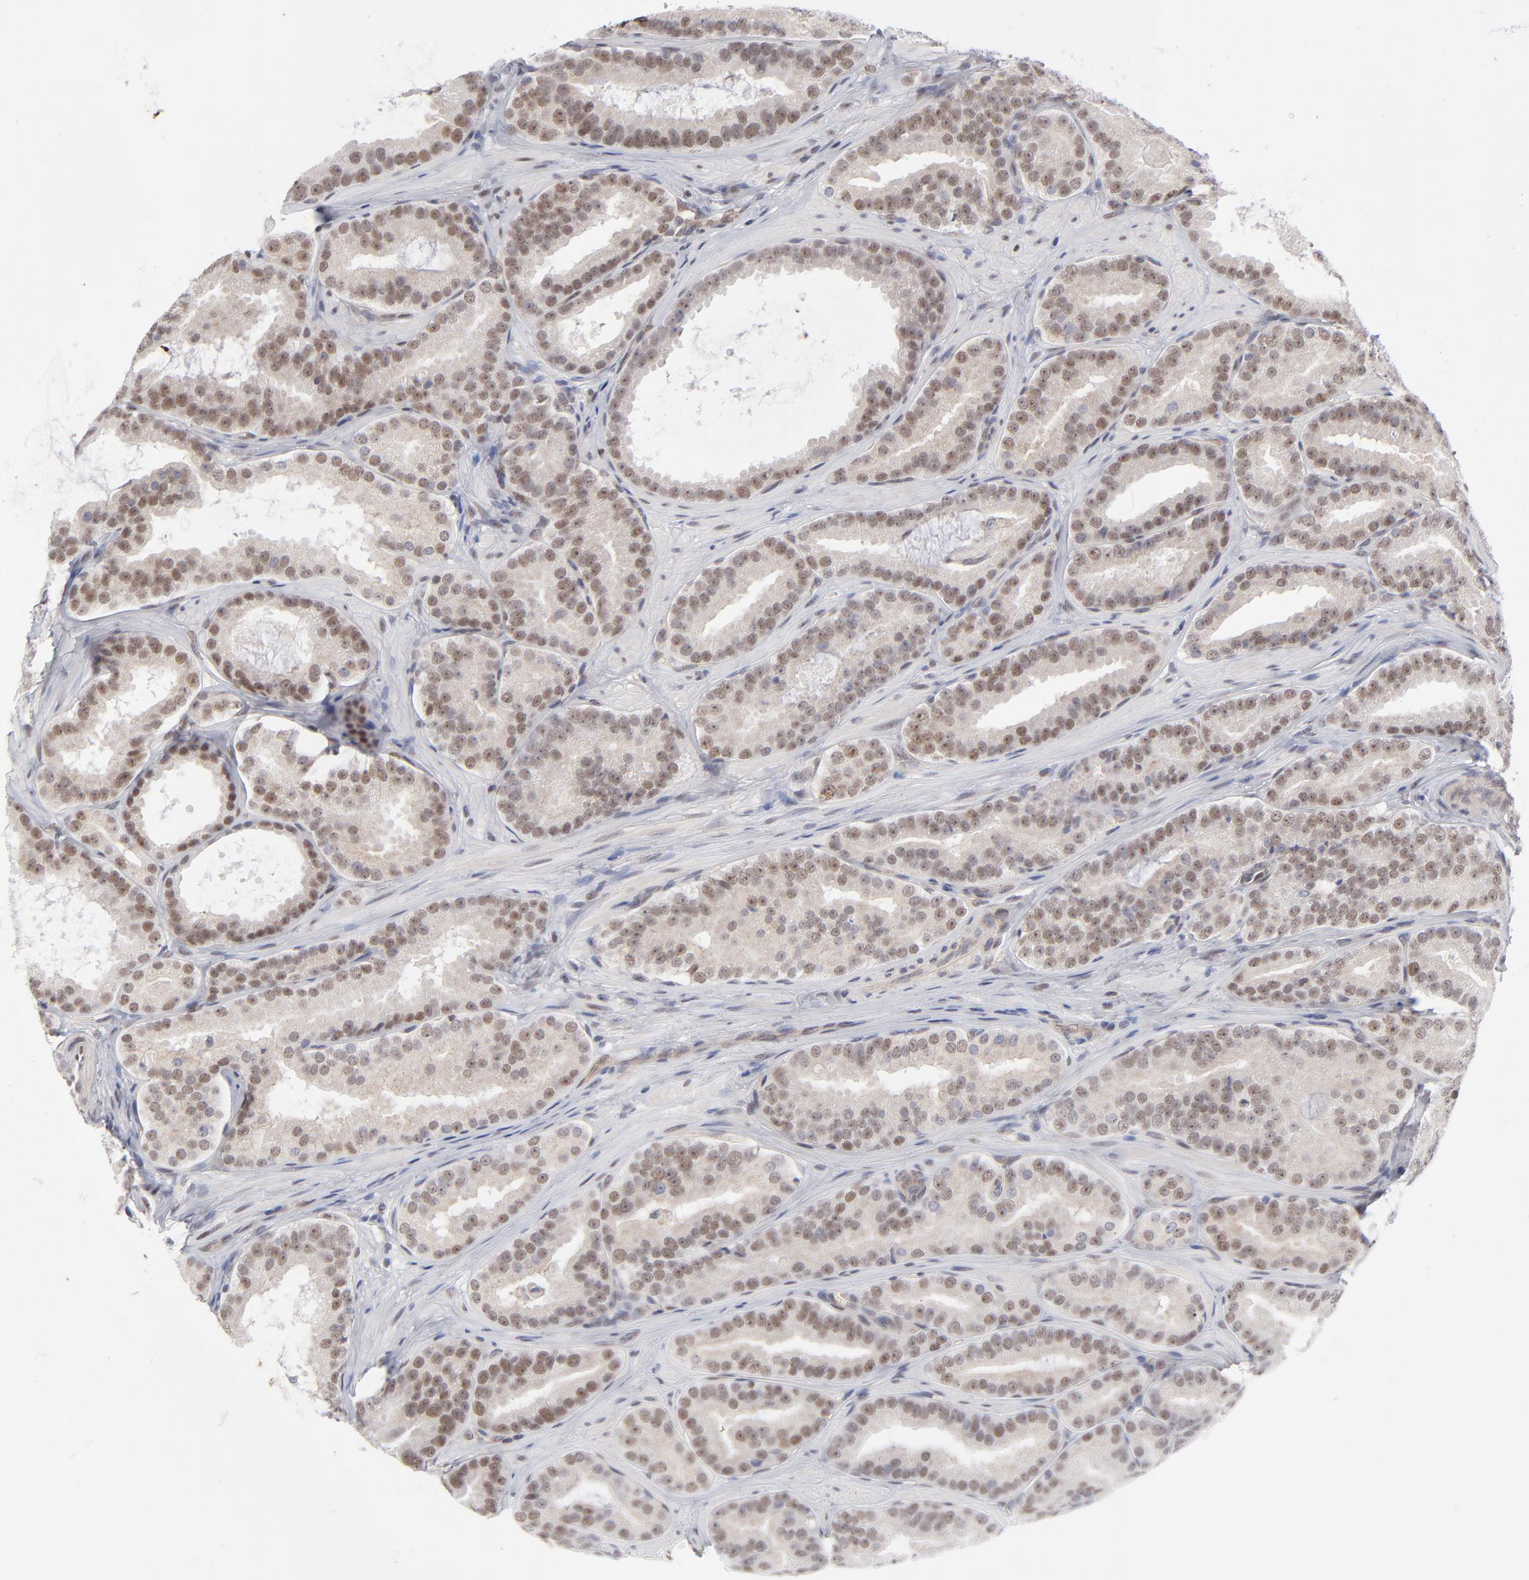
{"staining": {"intensity": "weak", "quantity": "25%-75%", "location": "nuclear"}, "tissue": "prostate cancer", "cell_type": "Tumor cells", "image_type": "cancer", "snomed": [{"axis": "morphology", "description": "Adenocarcinoma, Low grade"}, {"axis": "topography", "description": "Prostate"}], "caption": "Protein expression analysis of prostate low-grade adenocarcinoma demonstrates weak nuclear staining in approximately 25%-75% of tumor cells.", "gene": "NBN", "patient": {"sex": "male", "age": 59}}